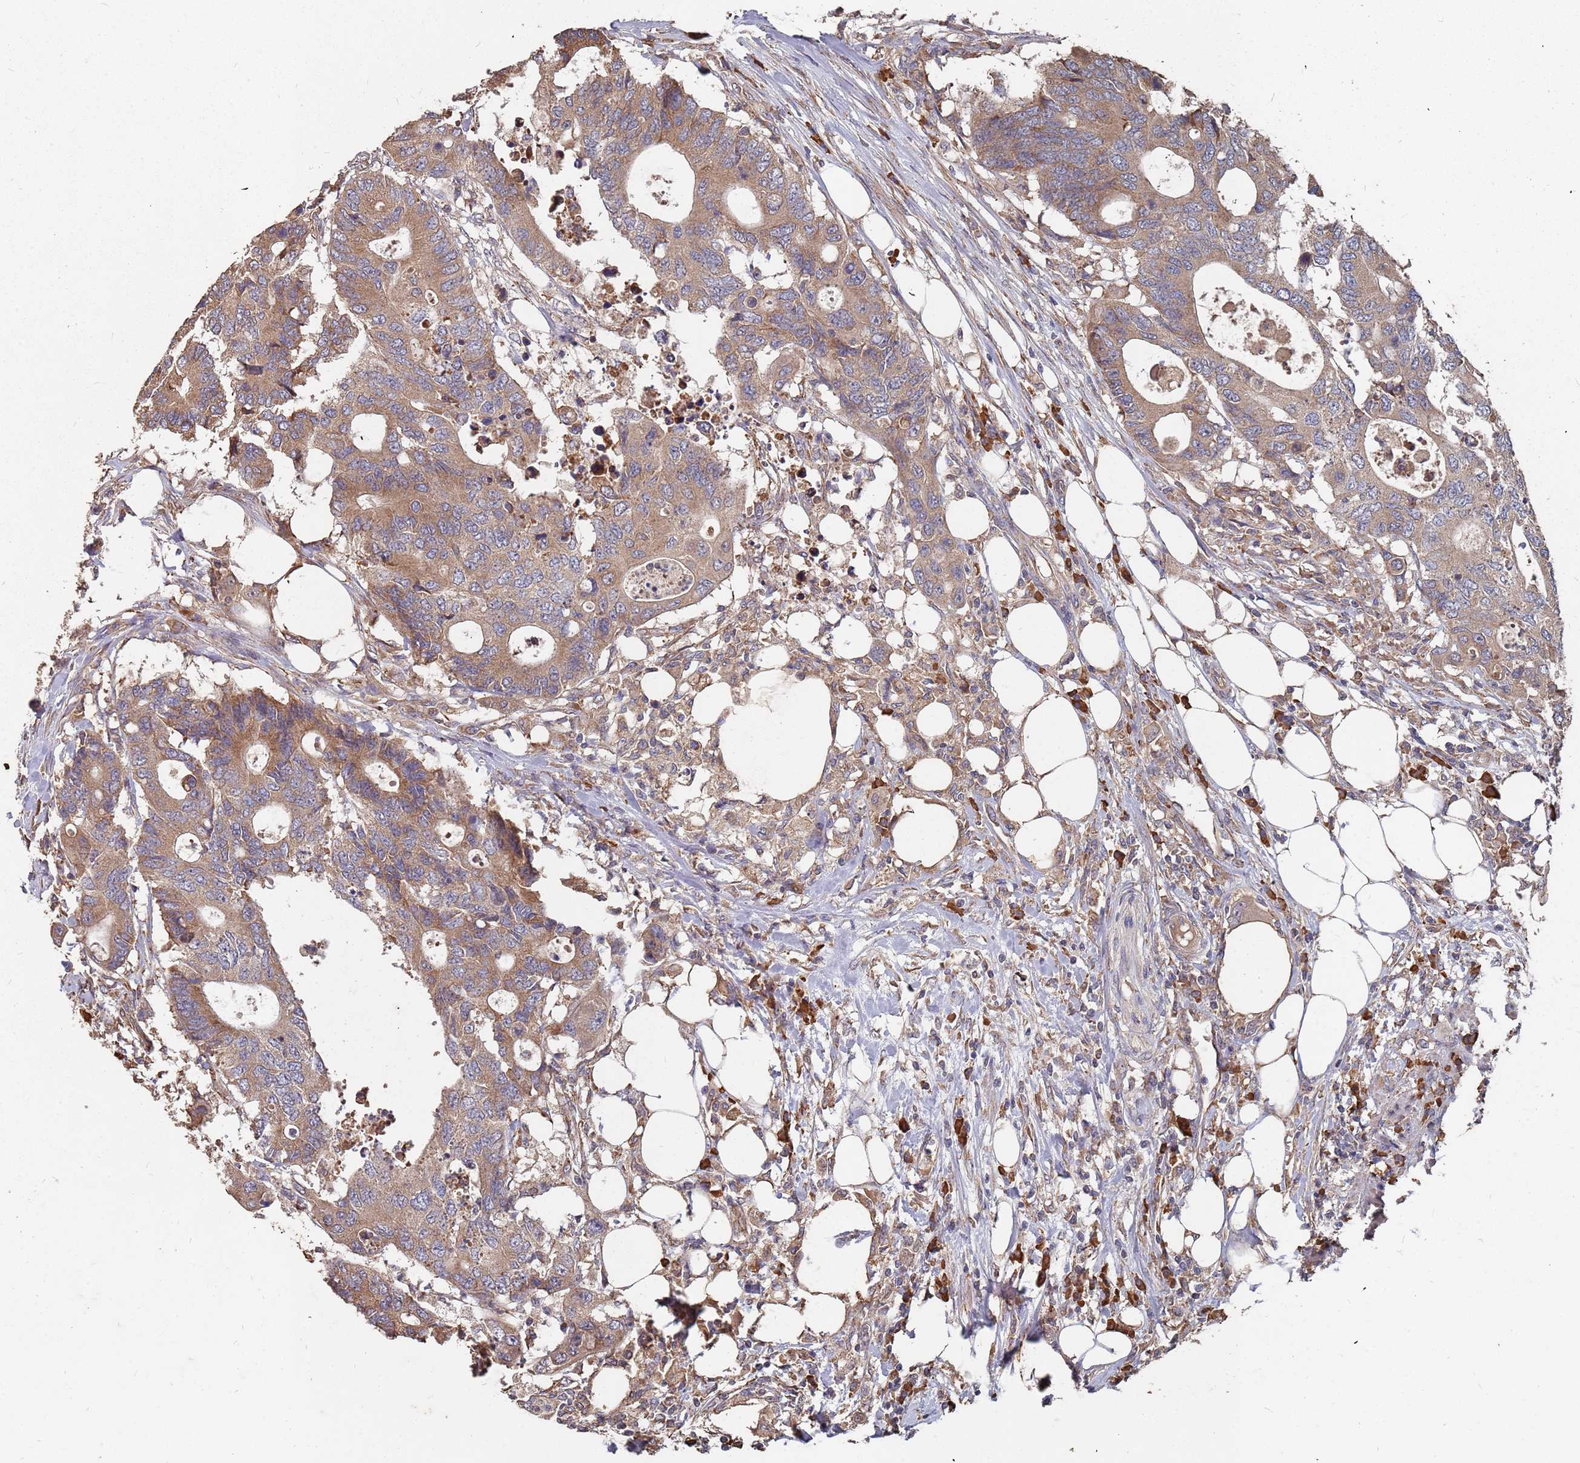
{"staining": {"intensity": "moderate", "quantity": ">75%", "location": "cytoplasmic/membranous"}, "tissue": "colorectal cancer", "cell_type": "Tumor cells", "image_type": "cancer", "snomed": [{"axis": "morphology", "description": "Adenocarcinoma, NOS"}, {"axis": "topography", "description": "Colon"}], "caption": "Colorectal cancer (adenocarcinoma) was stained to show a protein in brown. There is medium levels of moderate cytoplasmic/membranous staining in approximately >75% of tumor cells.", "gene": "ATG5", "patient": {"sex": "male", "age": 71}}